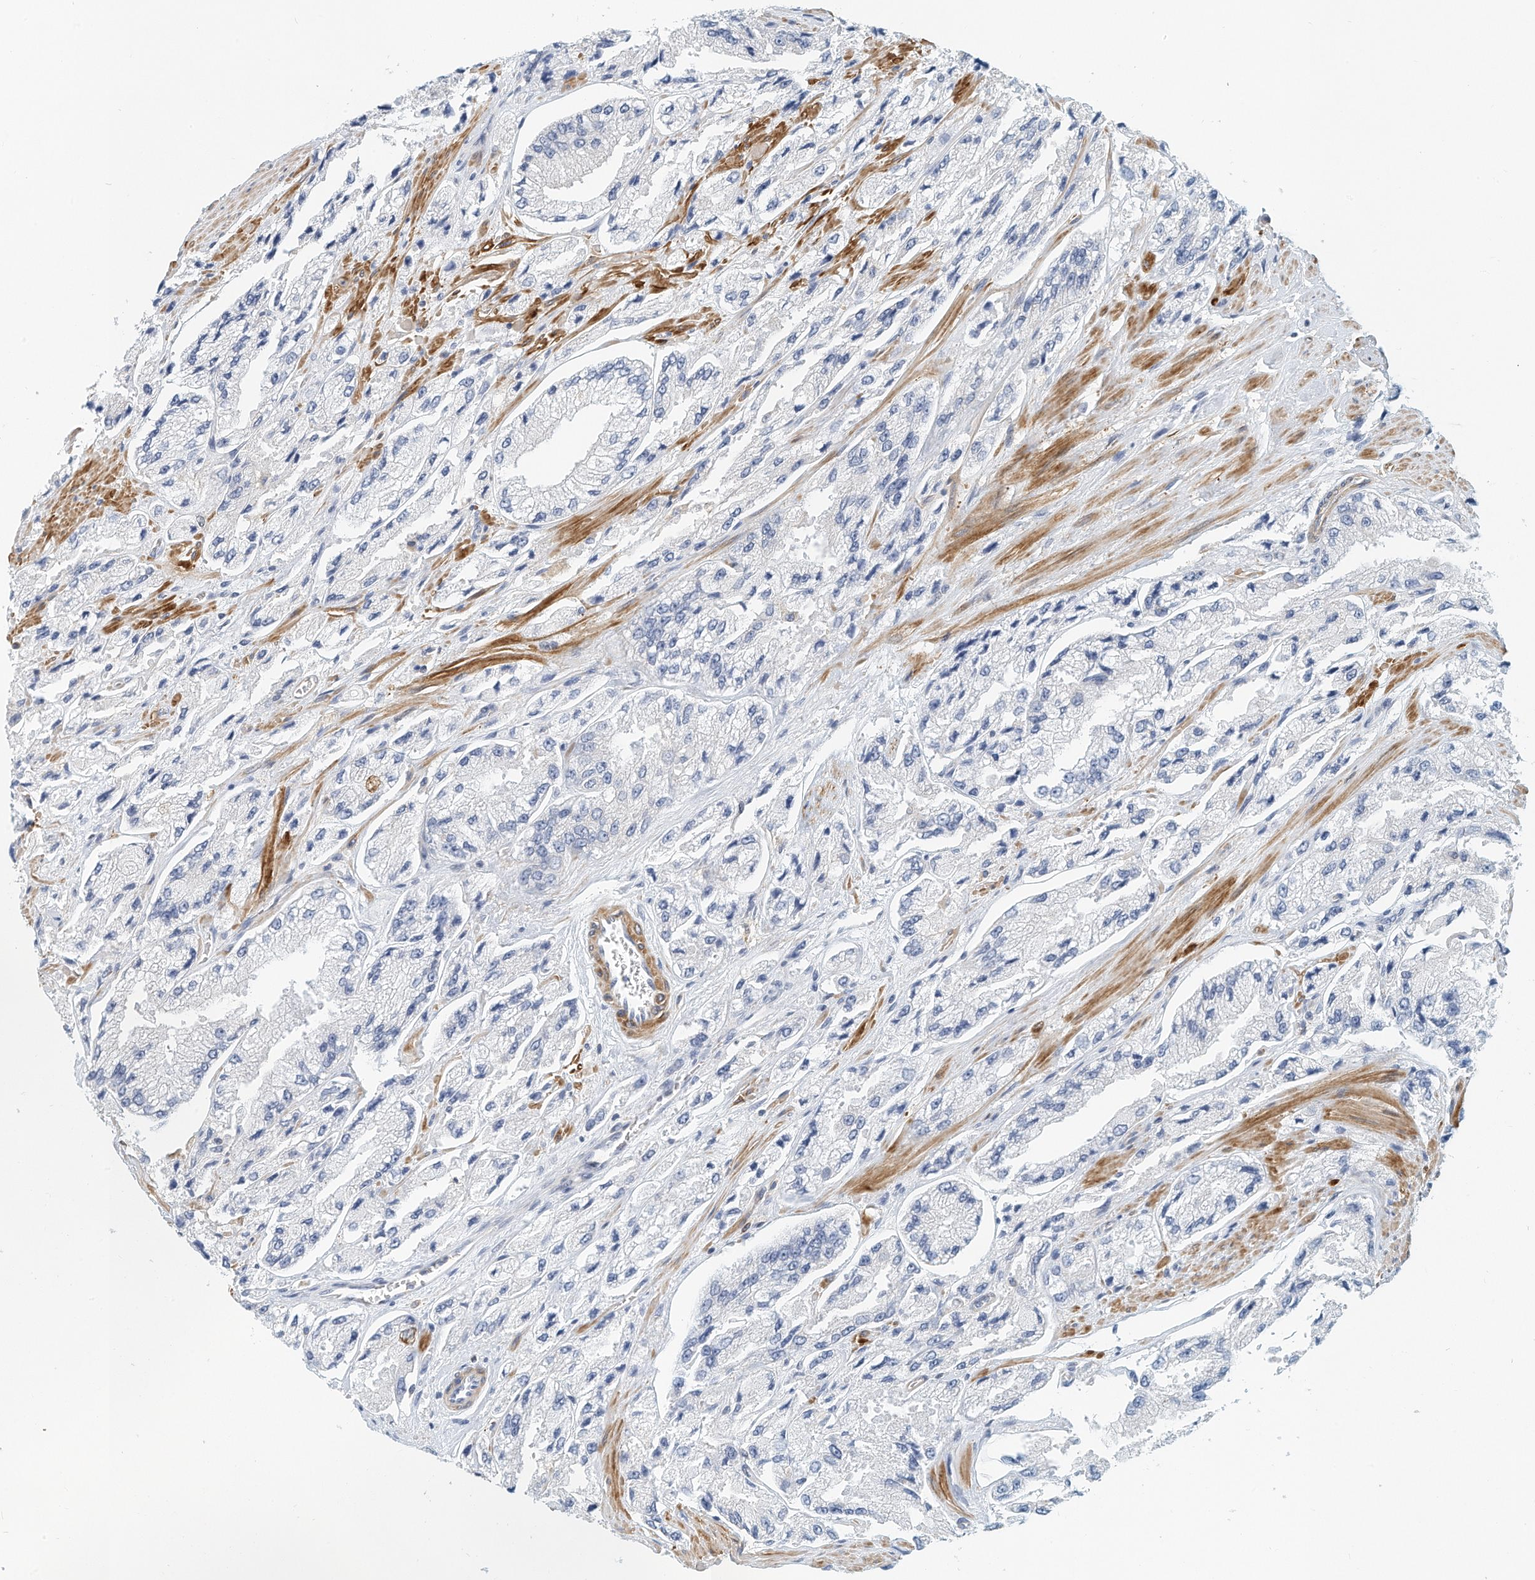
{"staining": {"intensity": "negative", "quantity": "none", "location": "none"}, "tissue": "prostate cancer", "cell_type": "Tumor cells", "image_type": "cancer", "snomed": [{"axis": "morphology", "description": "Adenocarcinoma, High grade"}, {"axis": "topography", "description": "Prostate"}], "caption": "Immunohistochemistry of human prostate cancer (high-grade adenocarcinoma) shows no expression in tumor cells.", "gene": "MICAL1", "patient": {"sex": "male", "age": 58}}